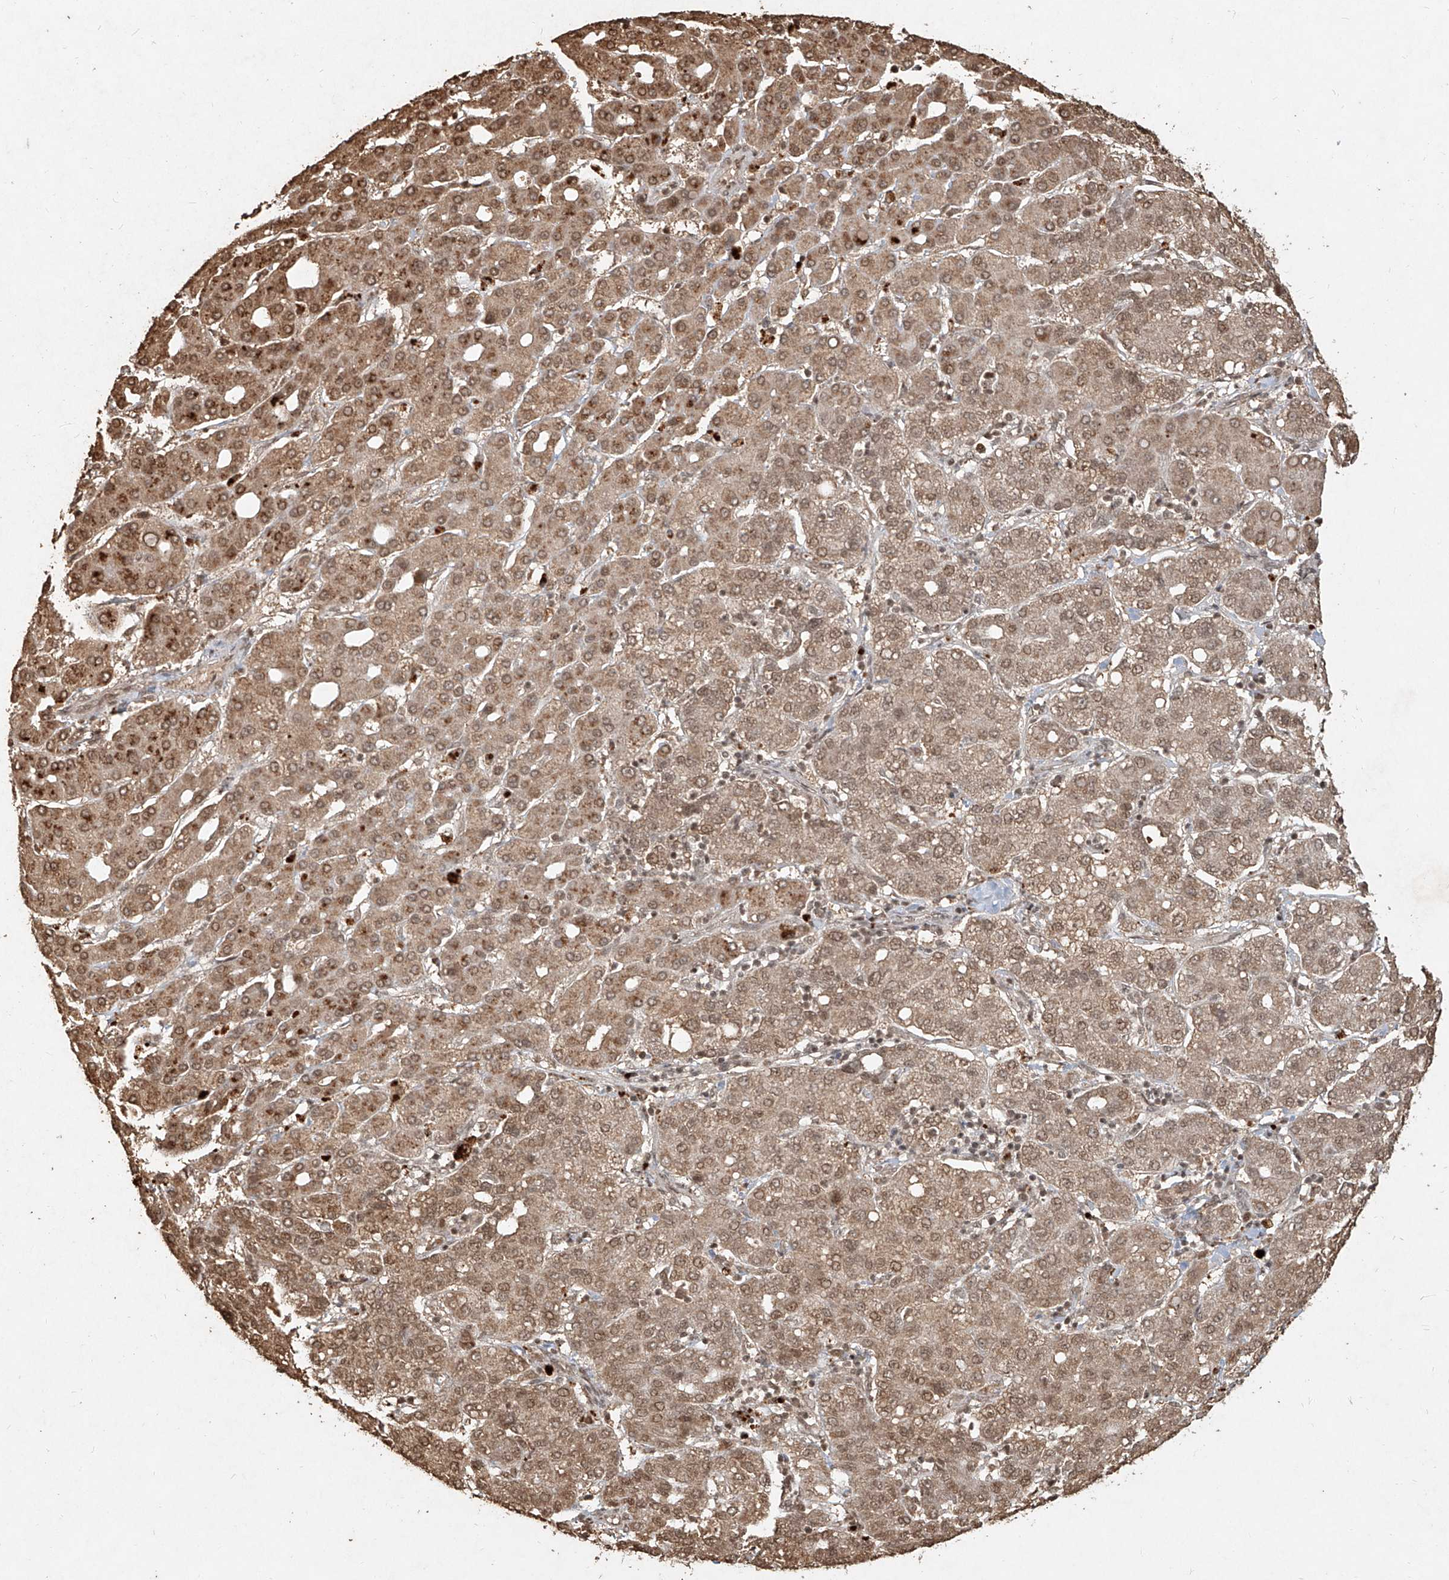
{"staining": {"intensity": "moderate", "quantity": ">75%", "location": "cytoplasmic/membranous,nuclear"}, "tissue": "liver cancer", "cell_type": "Tumor cells", "image_type": "cancer", "snomed": [{"axis": "morphology", "description": "Carcinoma, Hepatocellular, NOS"}, {"axis": "topography", "description": "Liver"}], "caption": "A brown stain shows moderate cytoplasmic/membranous and nuclear positivity of a protein in human hepatocellular carcinoma (liver) tumor cells.", "gene": "UBE2K", "patient": {"sex": "male", "age": 65}}